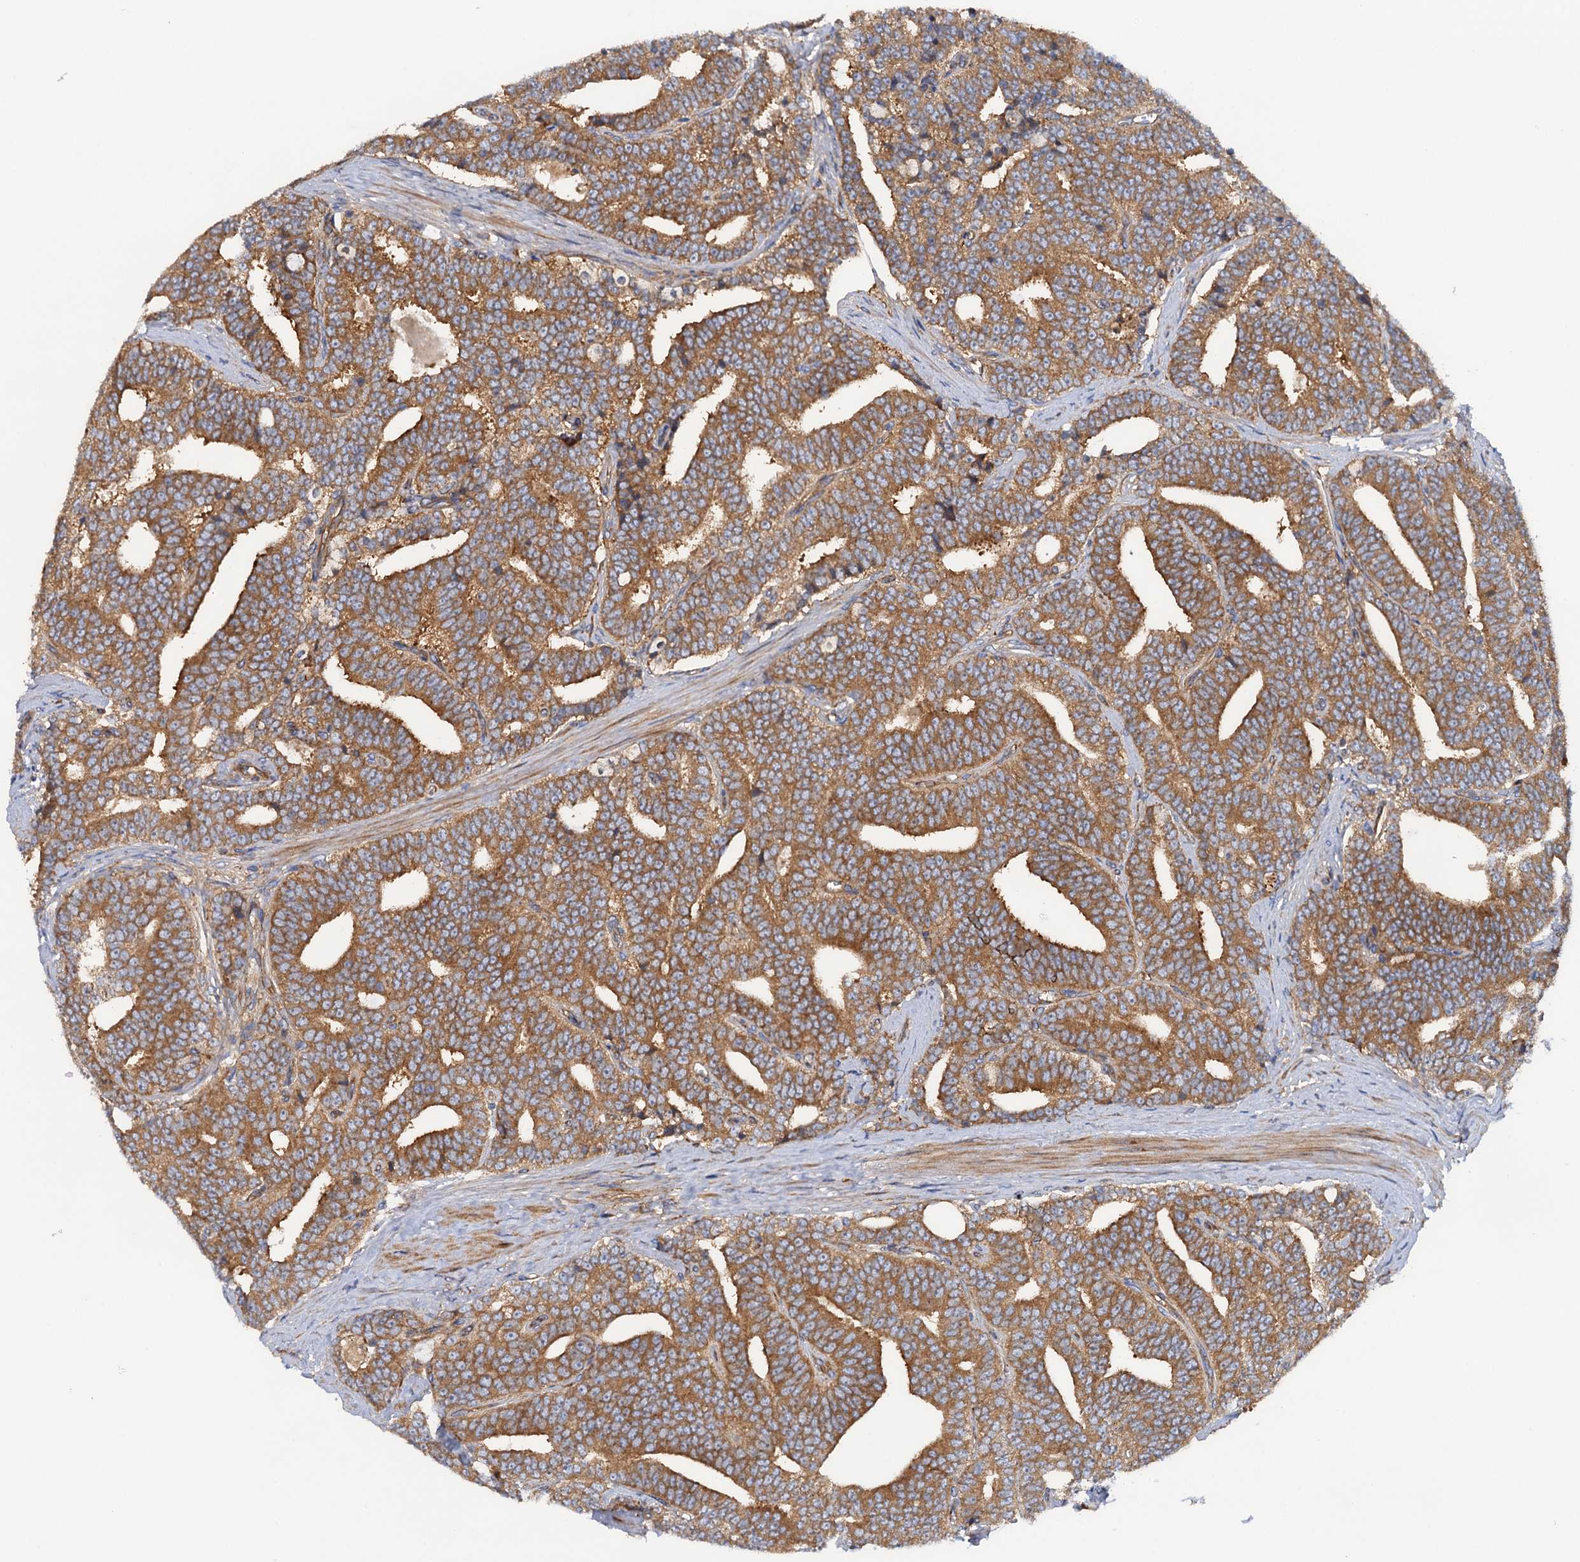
{"staining": {"intensity": "moderate", "quantity": ">75%", "location": "cytoplasmic/membranous"}, "tissue": "prostate cancer", "cell_type": "Tumor cells", "image_type": "cancer", "snomed": [{"axis": "morphology", "description": "Adenocarcinoma, High grade"}, {"axis": "topography", "description": "Prostate and seminal vesicle, NOS"}], "caption": "High-power microscopy captured an immunohistochemistry micrograph of prostate adenocarcinoma (high-grade), revealing moderate cytoplasmic/membranous staining in approximately >75% of tumor cells.", "gene": "MRPL48", "patient": {"sex": "male", "age": 67}}